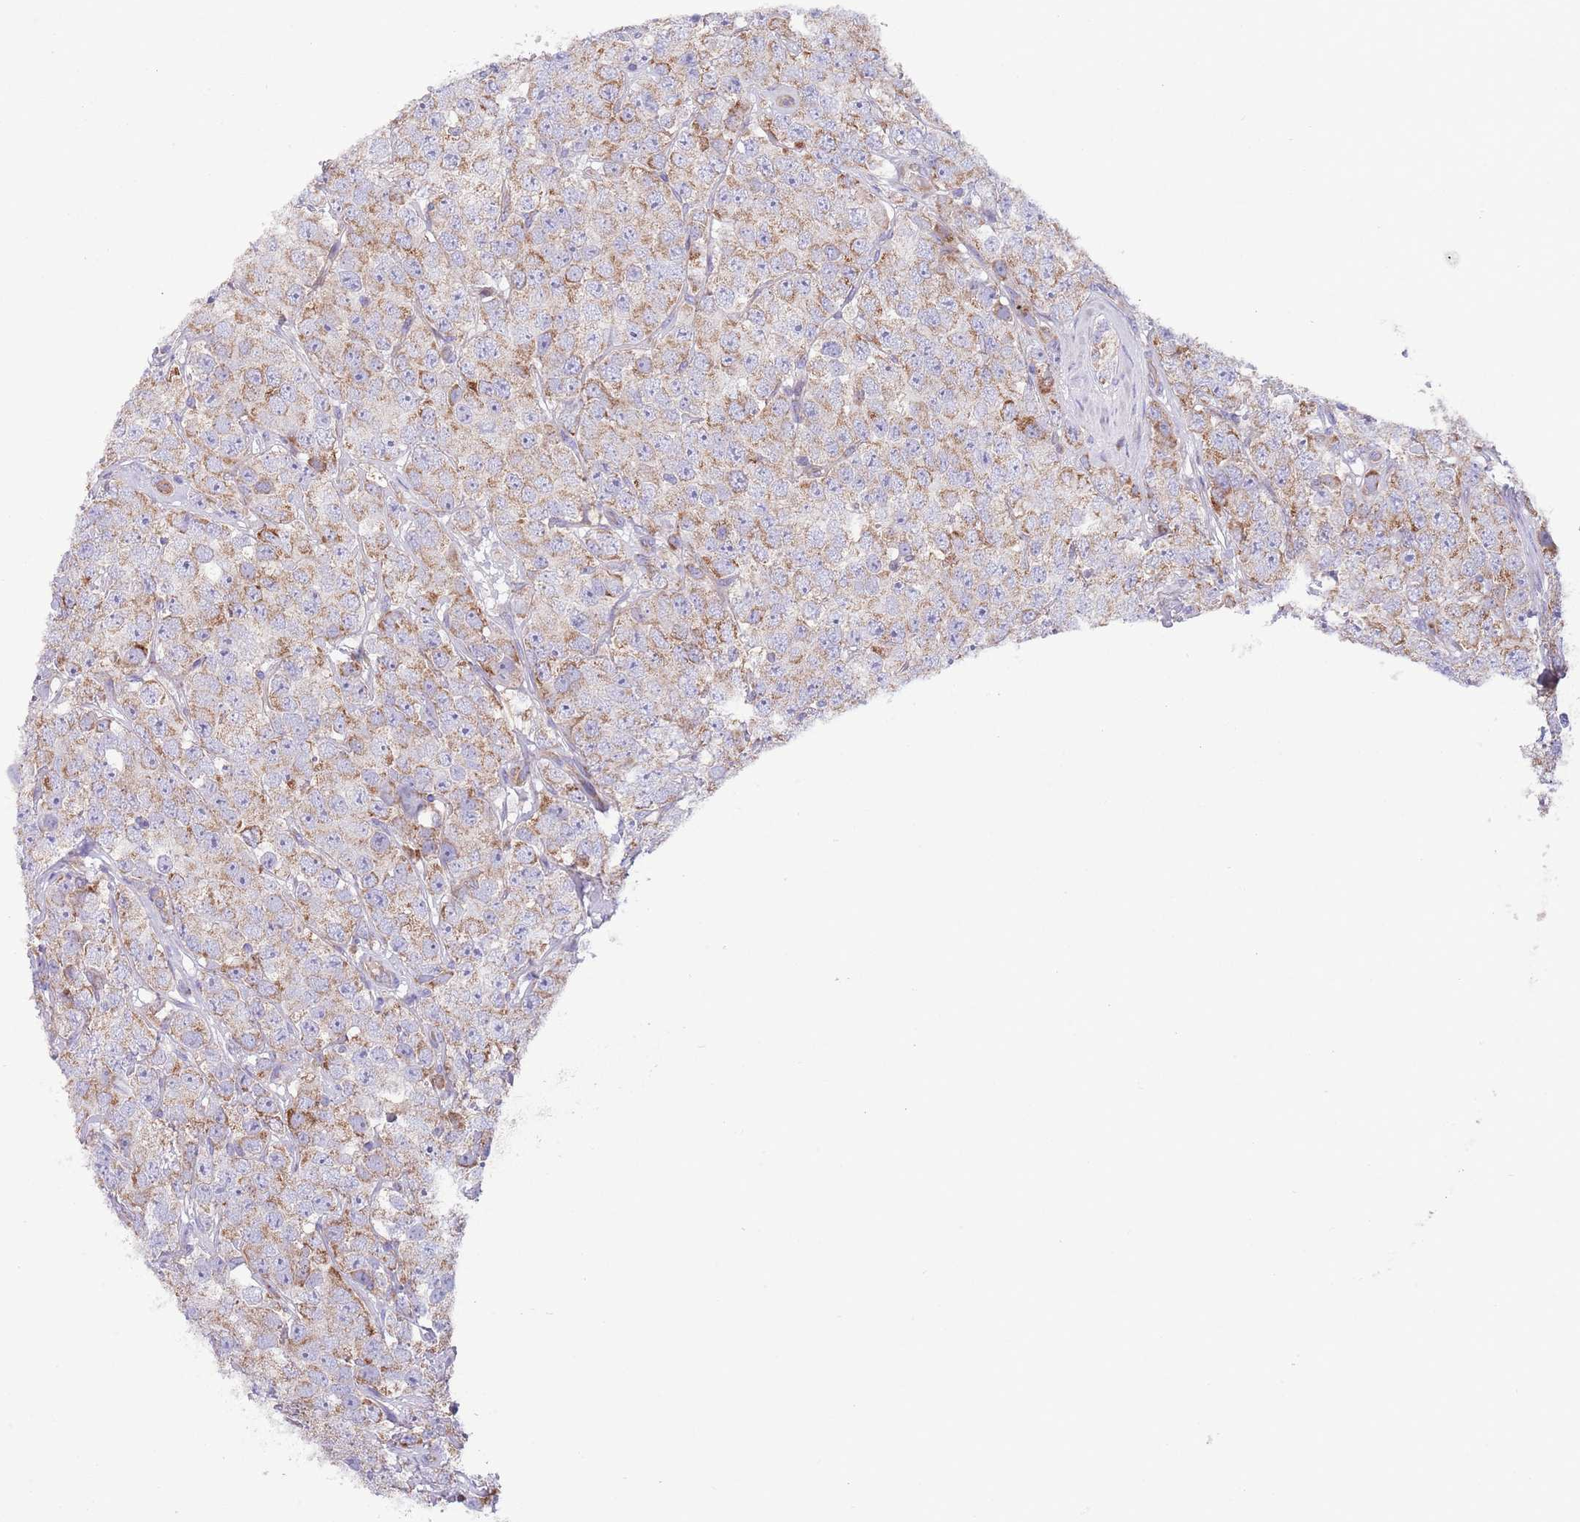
{"staining": {"intensity": "moderate", "quantity": ">75%", "location": "cytoplasmic/membranous"}, "tissue": "testis cancer", "cell_type": "Tumor cells", "image_type": "cancer", "snomed": [{"axis": "morphology", "description": "Seminoma, NOS"}, {"axis": "topography", "description": "Testis"}], "caption": "This is a histology image of immunohistochemistry (IHC) staining of testis cancer, which shows moderate staining in the cytoplasmic/membranous of tumor cells.", "gene": "TOMM5", "patient": {"sex": "male", "age": 28}}